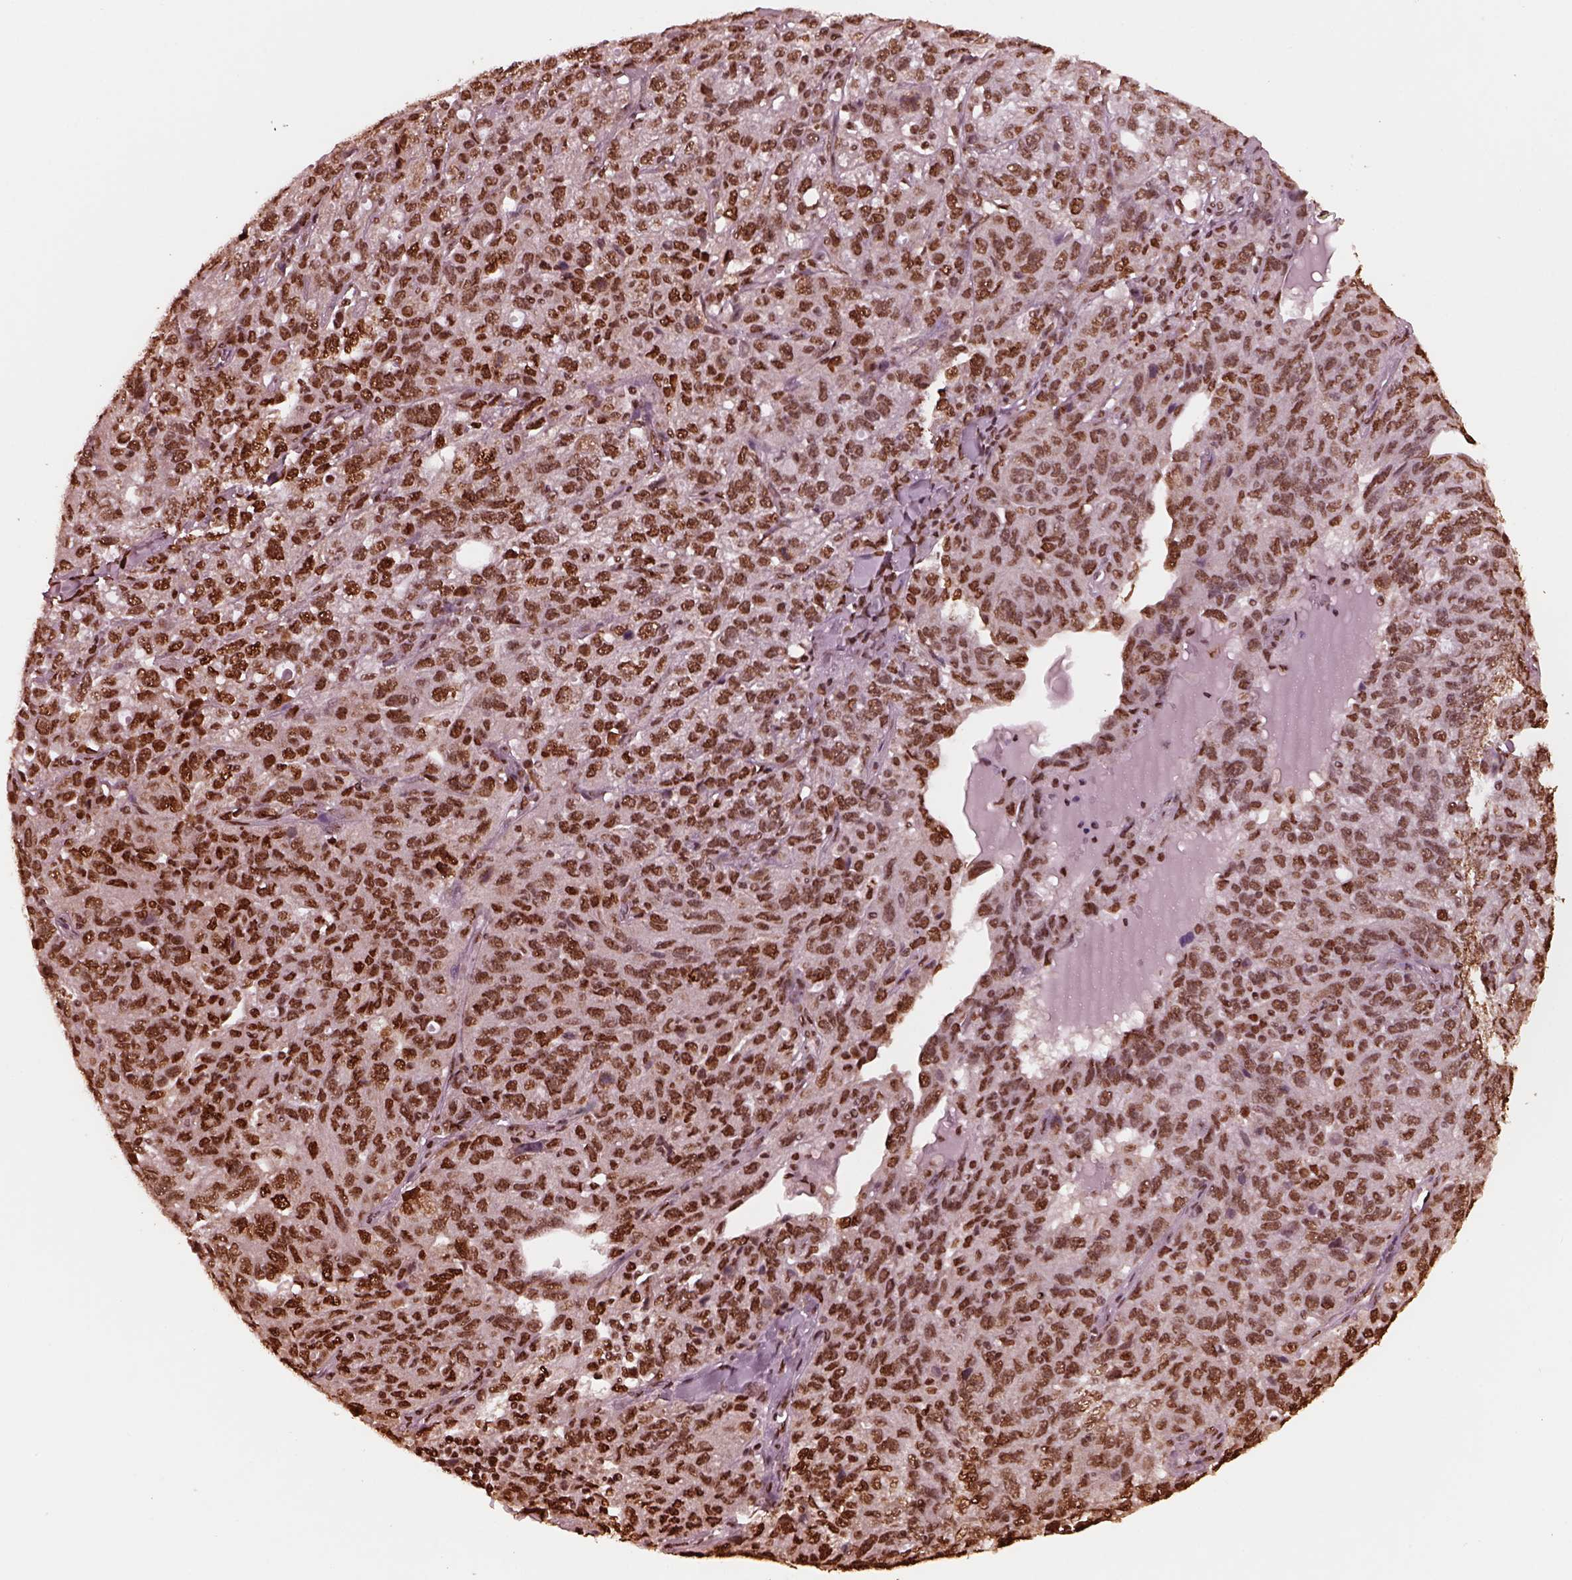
{"staining": {"intensity": "strong", "quantity": ">75%", "location": "nuclear"}, "tissue": "ovarian cancer", "cell_type": "Tumor cells", "image_type": "cancer", "snomed": [{"axis": "morphology", "description": "Cystadenocarcinoma, serous, NOS"}, {"axis": "topography", "description": "Ovary"}], "caption": "Protein analysis of ovarian serous cystadenocarcinoma tissue reveals strong nuclear staining in about >75% of tumor cells.", "gene": "NSD1", "patient": {"sex": "female", "age": 71}}